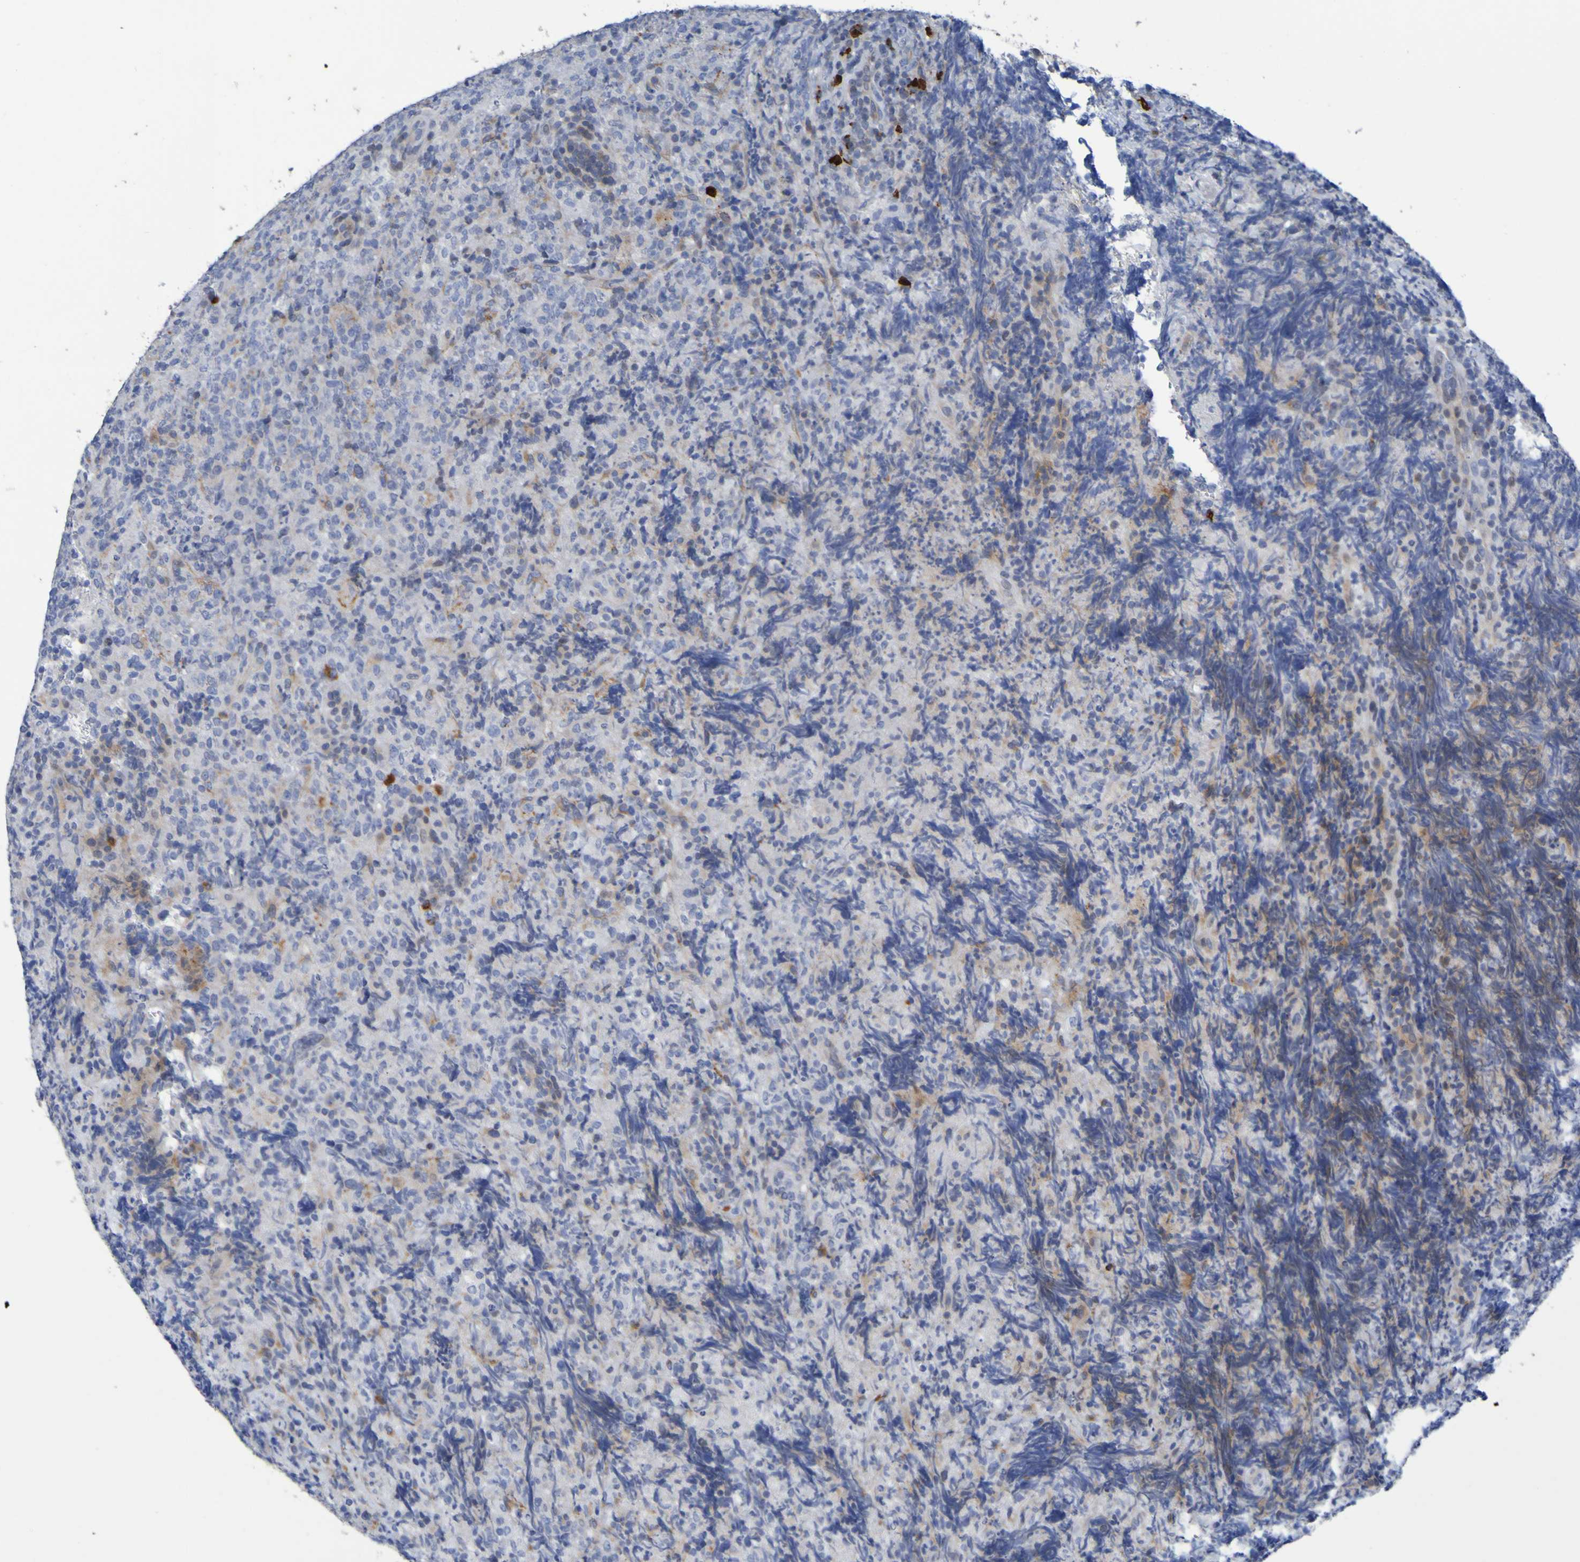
{"staining": {"intensity": "moderate", "quantity": "<25%", "location": "cytoplasmic/membranous"}, "tissue": "lymphoma", "cell_type": "Tumor cells", "image_type": "cancer", "snomed": [{"axis": "morphology", "description": "Malignant lymphoma, non-Hodgkin's type, High grade"}, {"axis": "topography", "description": "Tonsil"}], "caption": "Lymphoma stained for a protein (brown) exhibits moderate cytoplasmic/membranous positive positivity in about <25% of tumor cells.", "gene": "C11orf24", "patient": {"sex": "female", "age": 36}}